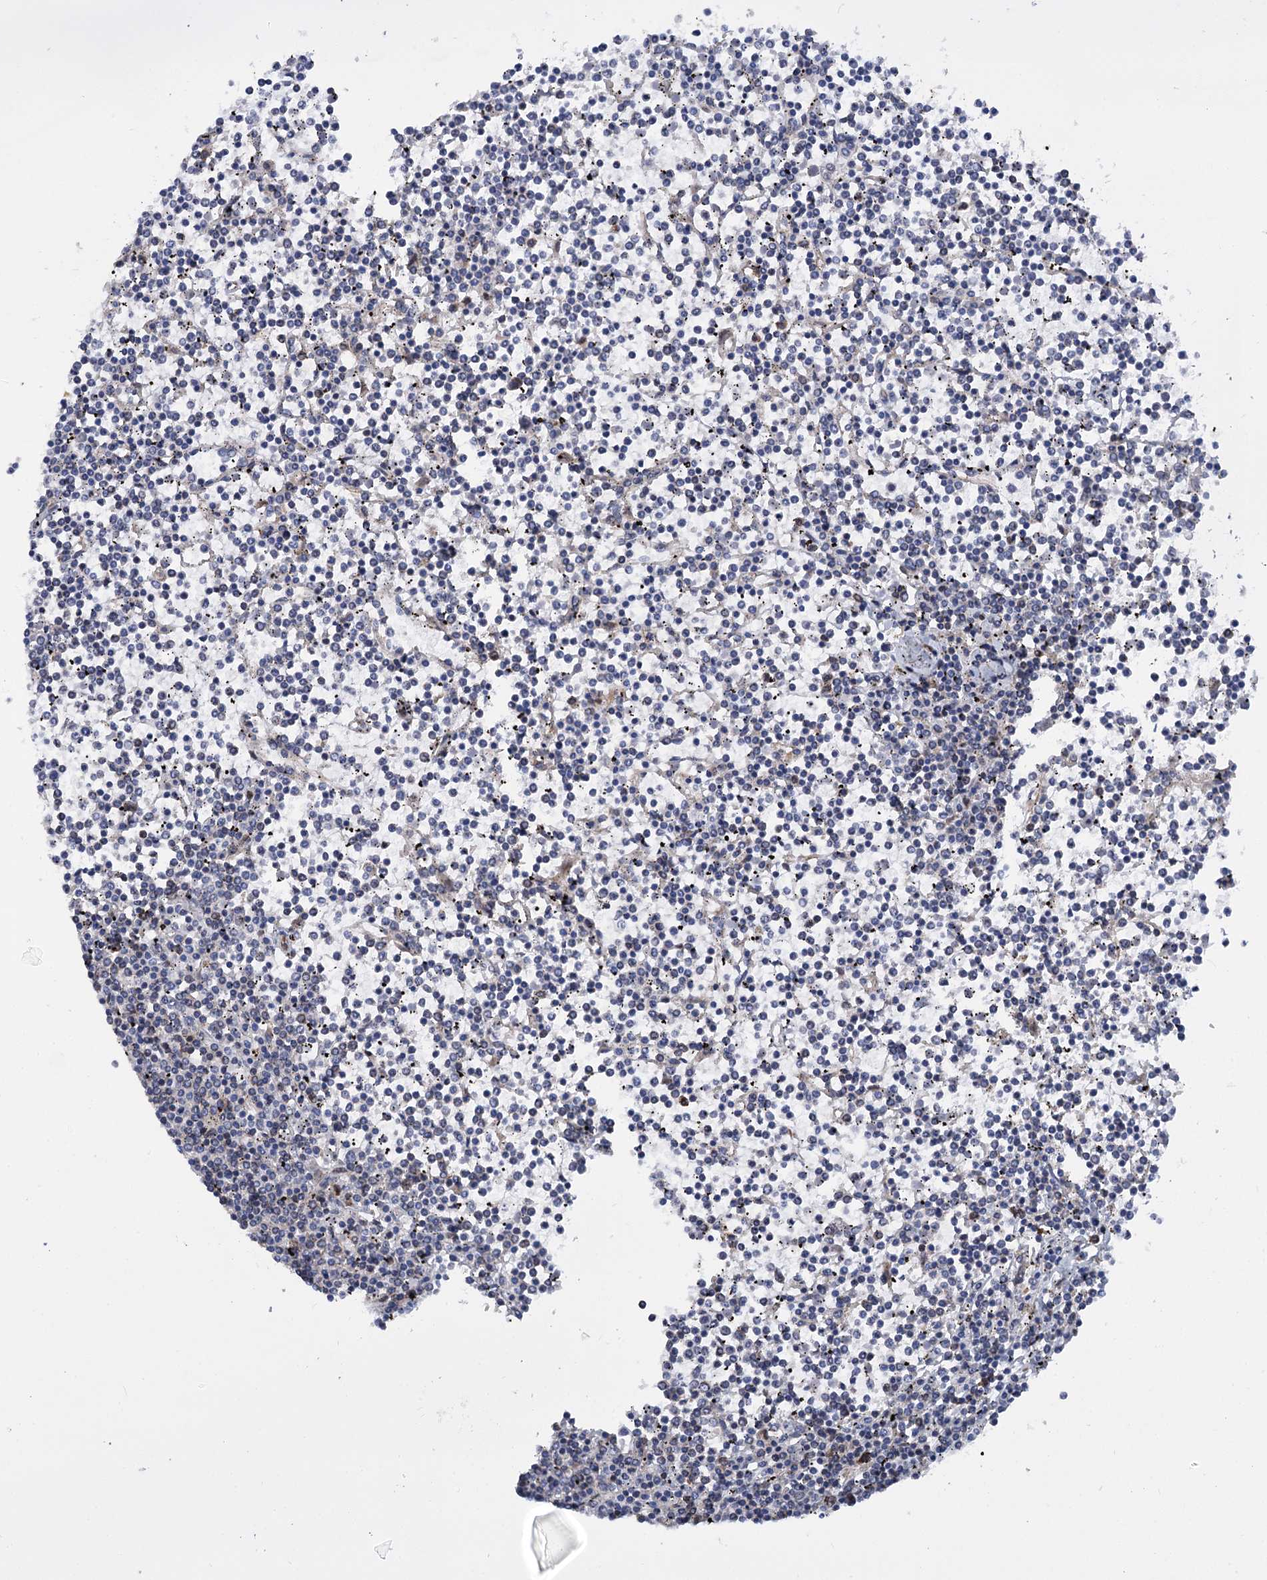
{"staining": {"intensity": "negative", "quantity": "none", "location": "none"}, "tissue": "lymphoma", "cell_type": "Tumor cells", "image_type": "cancer", "snomed": [{"axis": "morphology", "description": "Malignant lymphoma, non-Hodgkin's type, Low grade"}, {"axis": "topography", "description": "Spleen"}], "caption": "This histopathology image is of lymphoma stained with IHC to label a protein in brown with the nuclei are counter-stained blue. There is no positivity in tumor cells. (DAB (3,3'-diaminobenzidine) immunohistochemistry, high magnification).", "gene": "SUPT20H", "patient": {"sex": "female", "age": 19}}